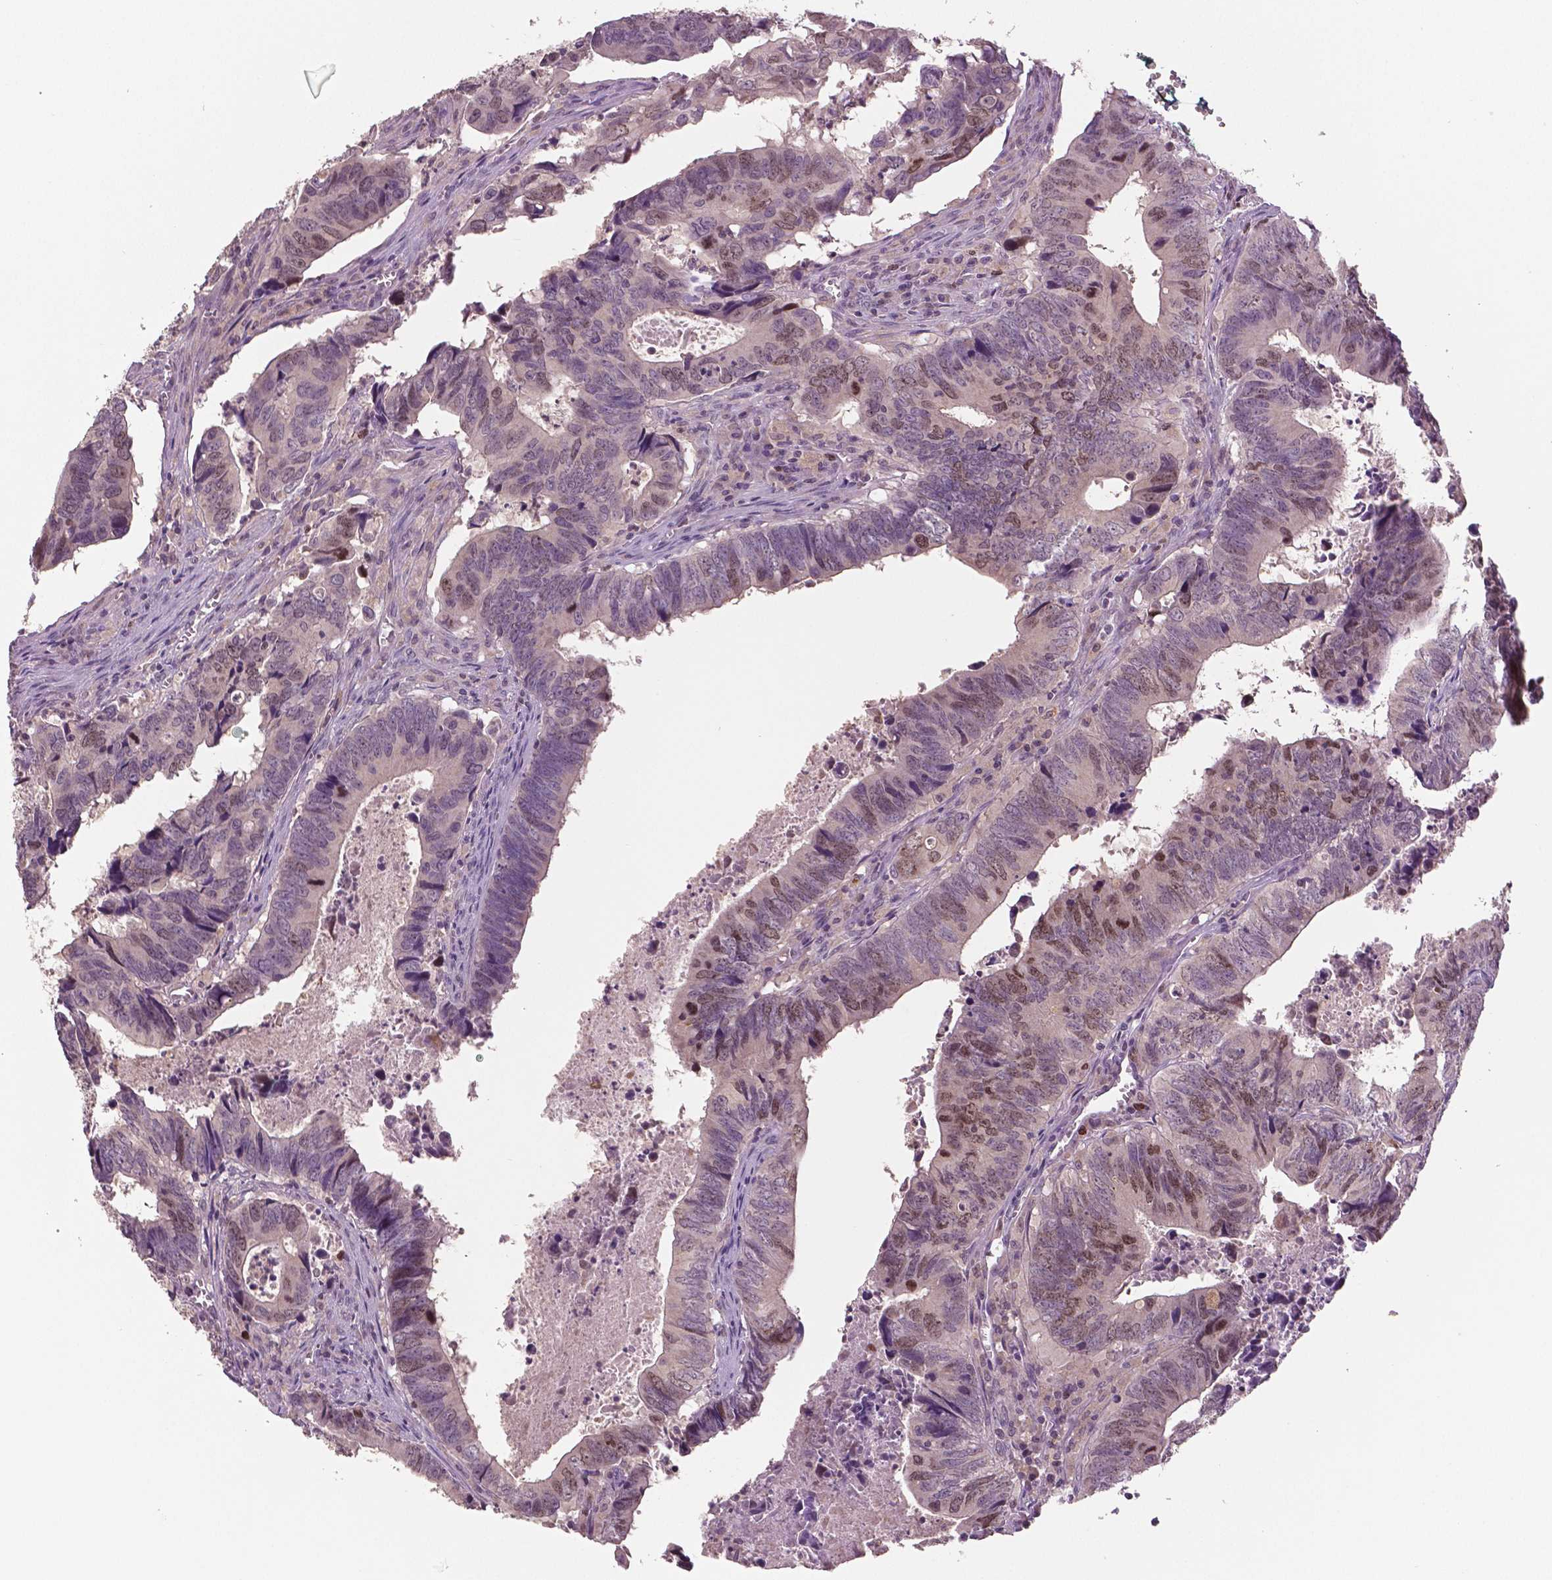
{"staining": {"intensity": "moderate", "quantity": "<25%", "location": "nuclear"}, "tissue": "colorectal cancer", "cell_type": "Tumor cells", "image_type": "cancer", "snomed": [{"axis": "morphology", "description": "Adenocarcinoma, NOS"}, {"axis": "topography", "description": "Colon"}], "caption": "Colorectal cancer (adenocarcinoma) stained for a protein demonstrates moderate nuclear positivity in tumor cells.", "gene": "MKI67", "patient": {"sex": "female", "age": 82}}